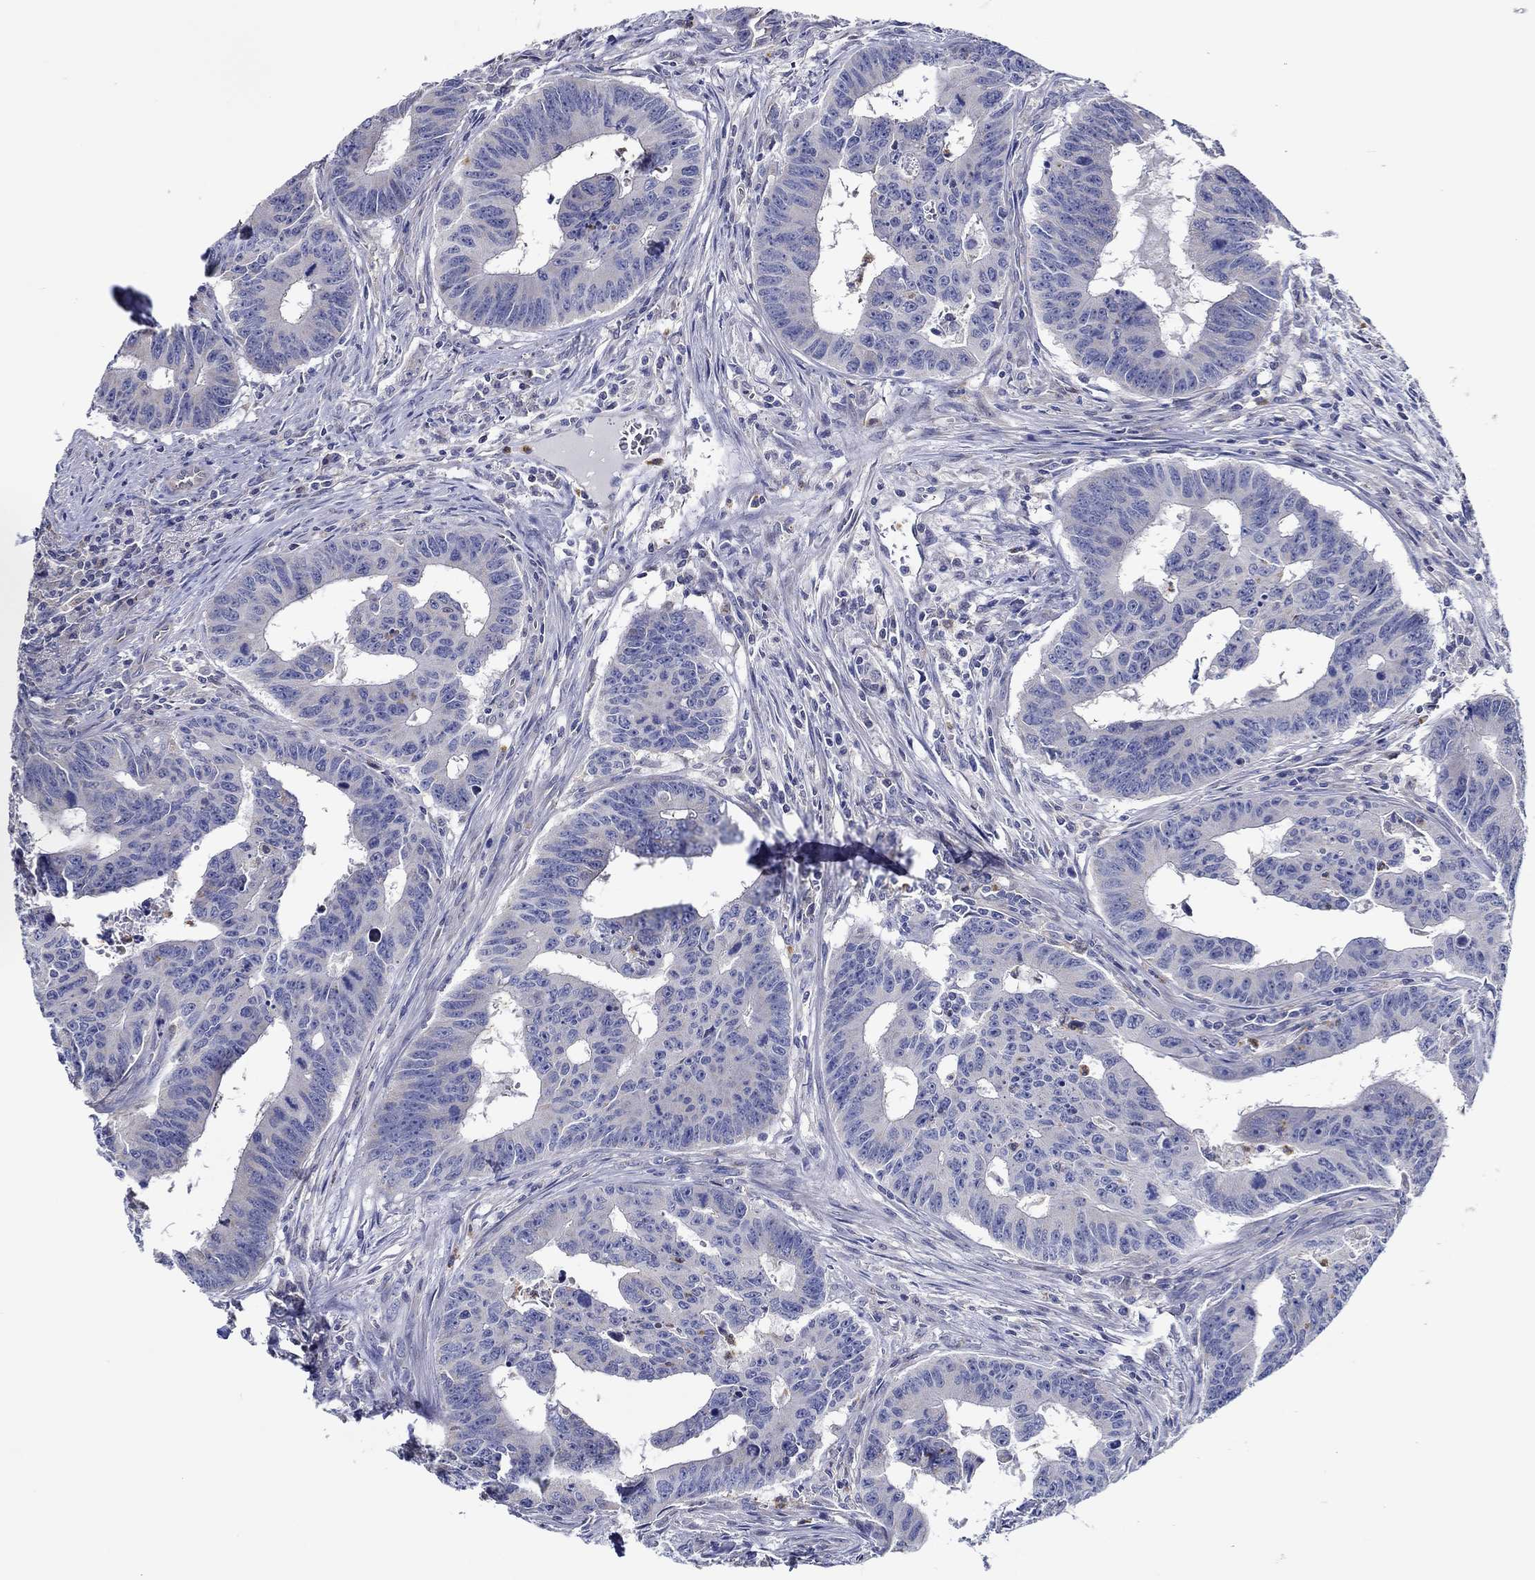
{"staining": {"intensity": "negative", "quantity": "none", "location": "none"}, "tissue": "colorectal cancer", "cell_type": "Tumor cells", "image_type": "cancer", "snomed": [{"axis": "morphology", "description": "Adenocarcinoma, NOS"}, {"axis": "topography", "description": "Appendix"}, {"axis": "topography", "description": "Colon"}, {"axis": "topography", "description": "Cecum"}, {"axis": "topography", "description": "Colon asc"}], "caption": "The histopathology image reveals no staining of tumor cells in colorectal cancer (adenocarcinoma).", "gene": "CFAP61", "patient": {"sex": "female", "age": 85}}